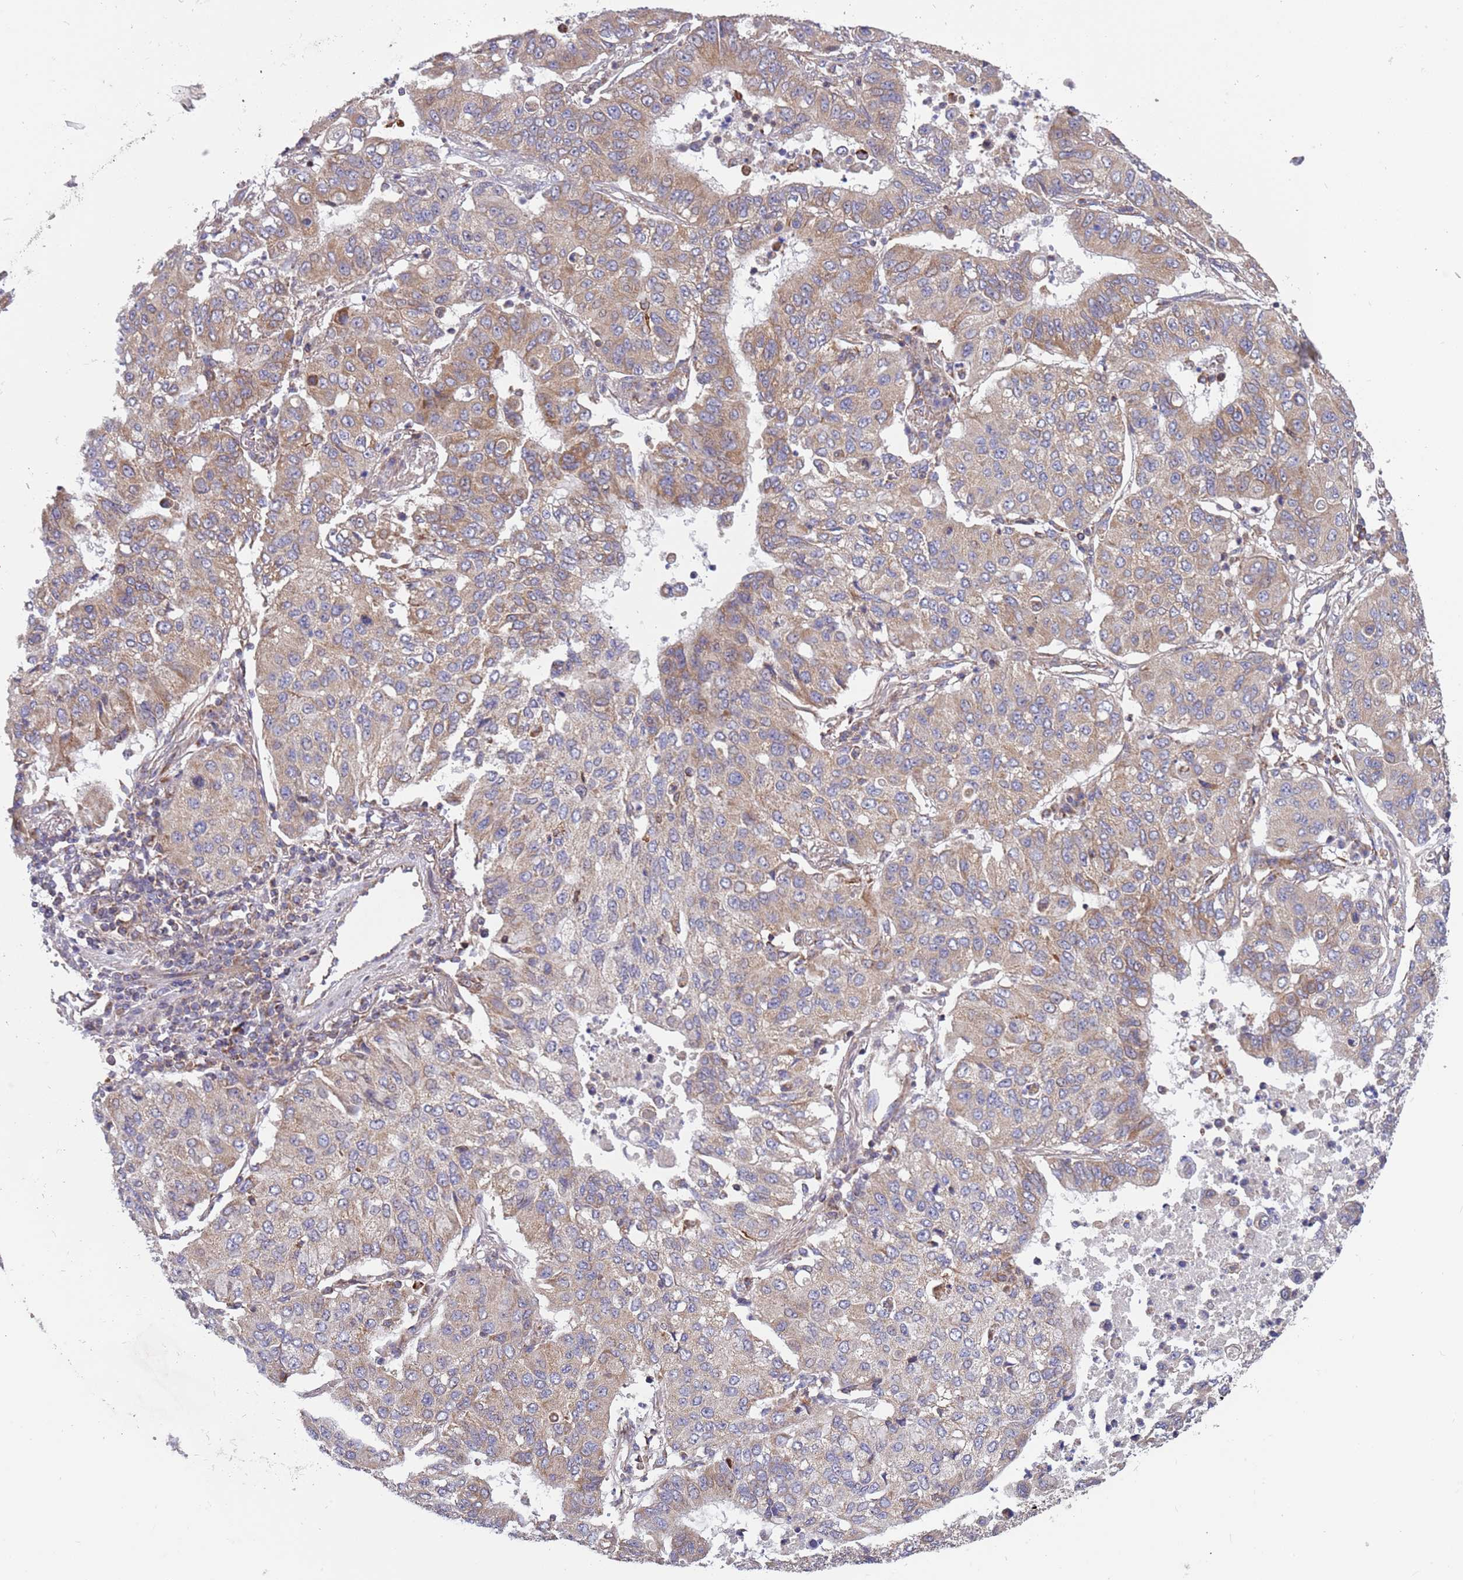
{"staining": {"intensity": "weak", "quantity": "25%-75%", "location": "cytoplasmic/membranous"}, "tissue": "lung cancer", "cell_type": "Tumor cells", "image_type": "cancer", "snomed": [{"axis": "morphology", "description": "Squamous cell carcinoma, NOS"}, {"axis": "topography", "description": "Lung"}], "caption": "Immunohistochemistry (DAB (3,3'-diaminobenzidine)) staining of squamous cell carcinoma (lung) reveals weak cytoplasmic/membranous protein expression in approximately 25%-75% of tumor cells.", "gene": "IRS4", "patient": {"sex": "male", "age": 74}}